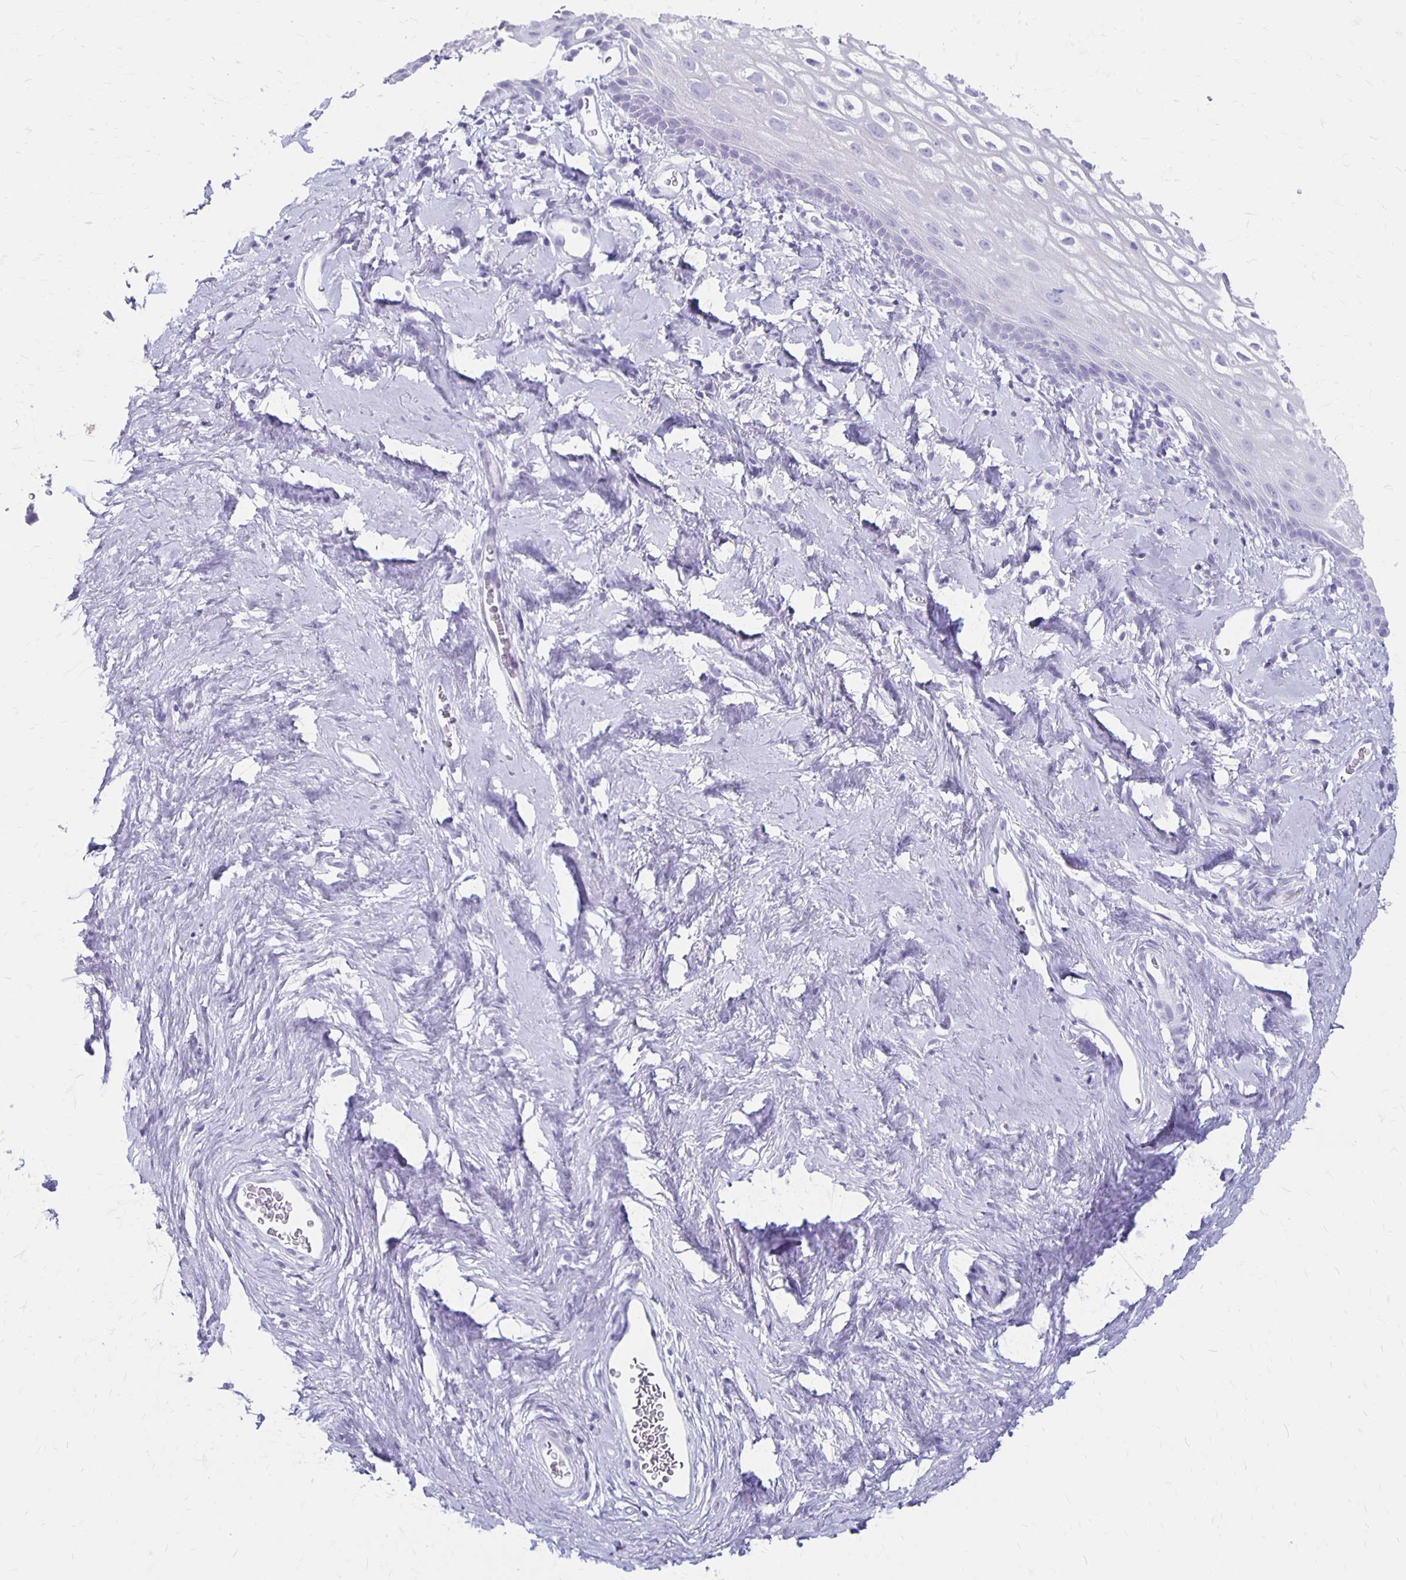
{"staining": {"intensity": "negative", "quantity": "none", "location": "none"}, "tissue": "vagina", "cell_type": "Squamous epithelial cells", "image_type": "normal", "snomed": [{"axis": "morphology", "description": "Normal tissue, NOS"}, {"axis": "morphology", "description": "Adenocarcinoma, NOS"}, {"axis": "topography", "description": "Rectum"}, {"axis": "topography", "description": "Vagina"}, {"axis": "topography", "description": "Peripheral nerve tissue"}], "caption": "Image shows no significant protein staining in squamous epithelial cells of normal vagina. (DAB IHC, high magnification).", "gene": "MAGEC2", "patient": {"sex": "female", "age": 71}}